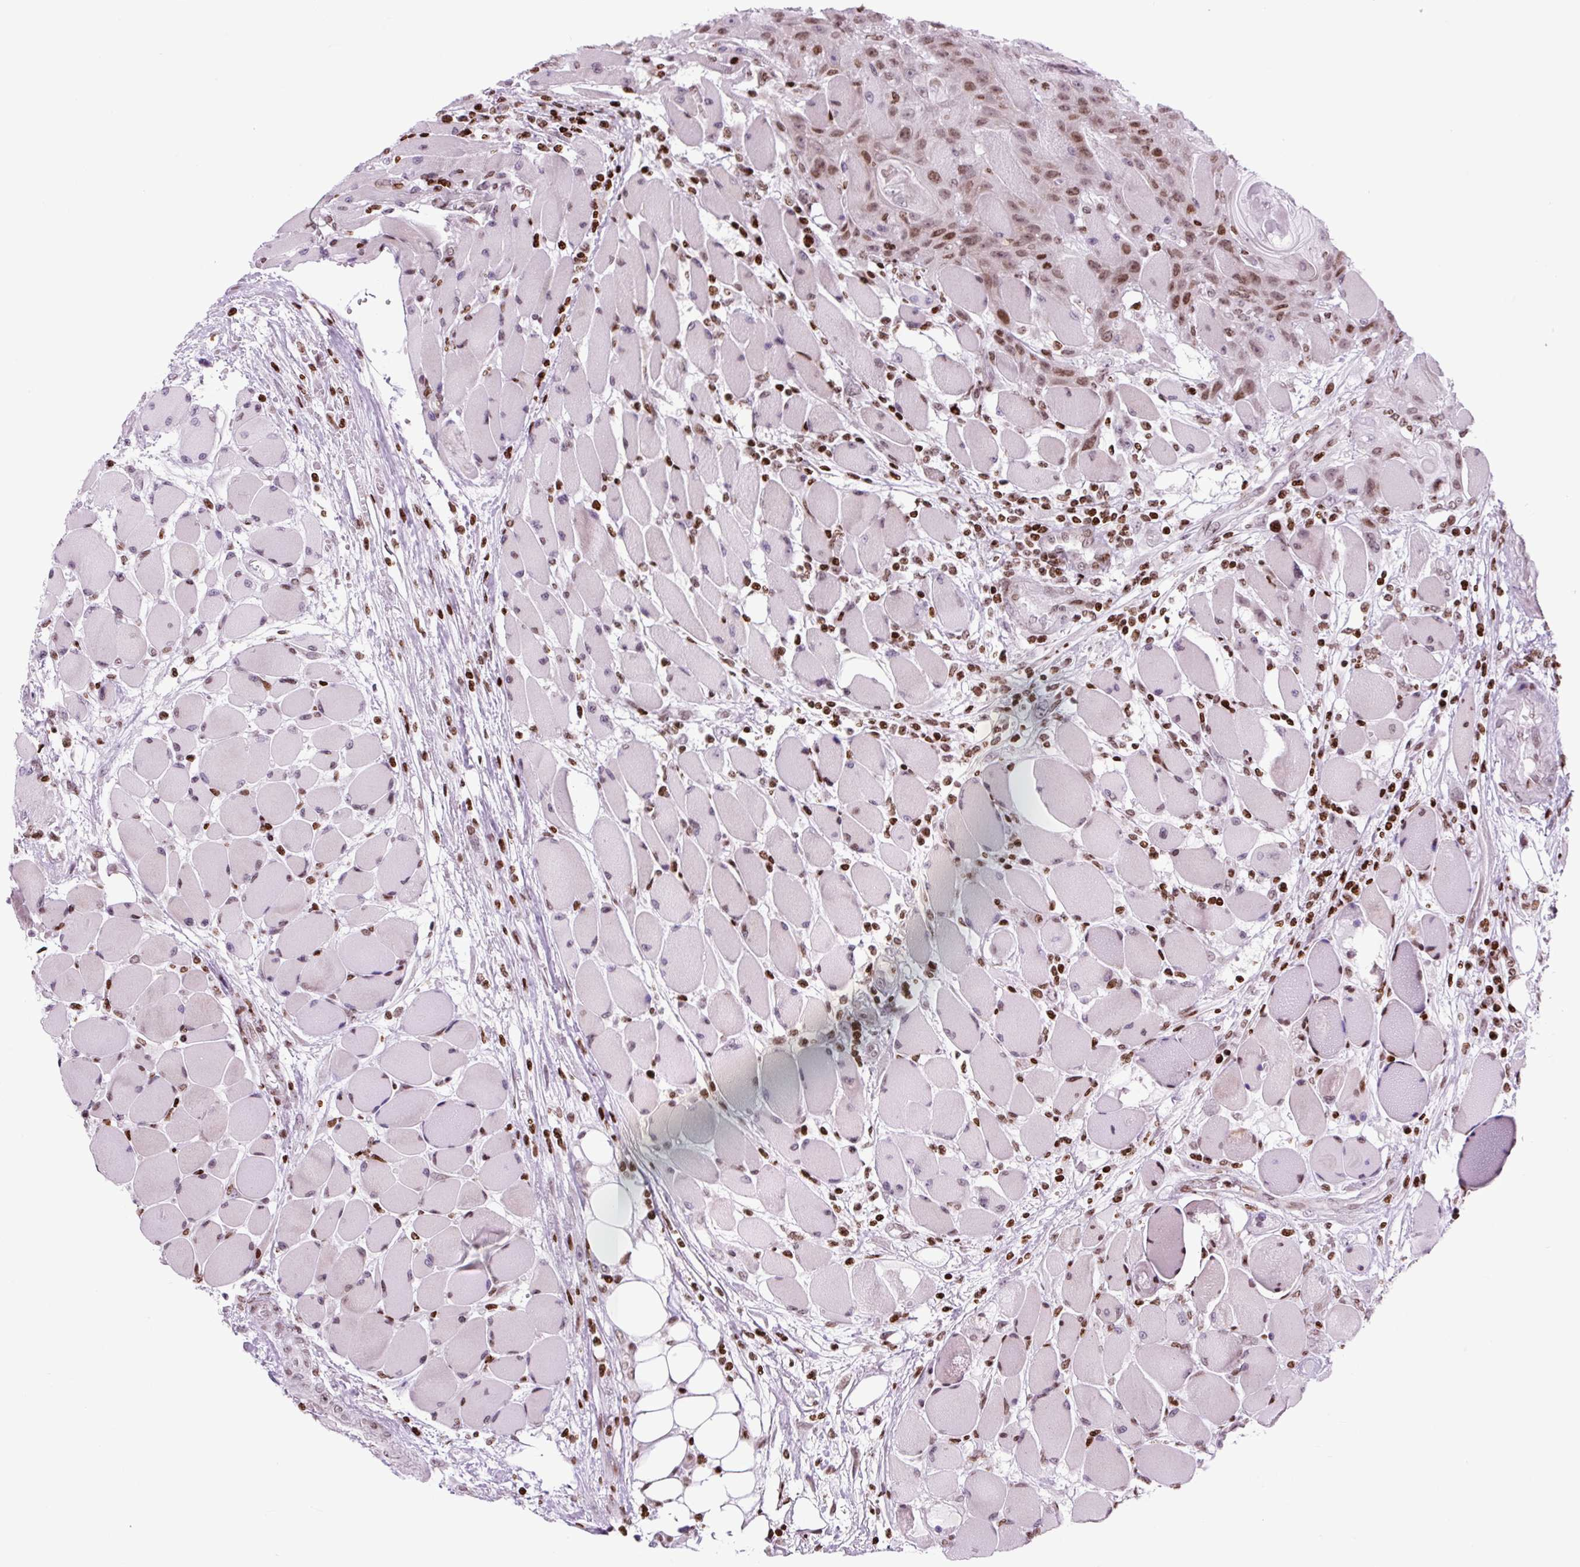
{"staining": {"intensity": "moderate", "quantity": ">75%", "location": "nuclear"}, "tissue": "head and neck cancer", "cell_type": "Tumor cells", "image_type": "cancer", "snomed": [{"axis": "morphology", "description": "Squamous cell carcinoma, NOS"}, {"axis": "topography", "description": "Head-Neck"}], "caption": "There is medium levels of moderate nuclear positivity in tumor cells of squamous cell carcinoma (head and neck), as demonstrated by immunohistochemical staining (brown color).", "gene": "H1-3", "patient": {"sex": "female", "age": 43}}